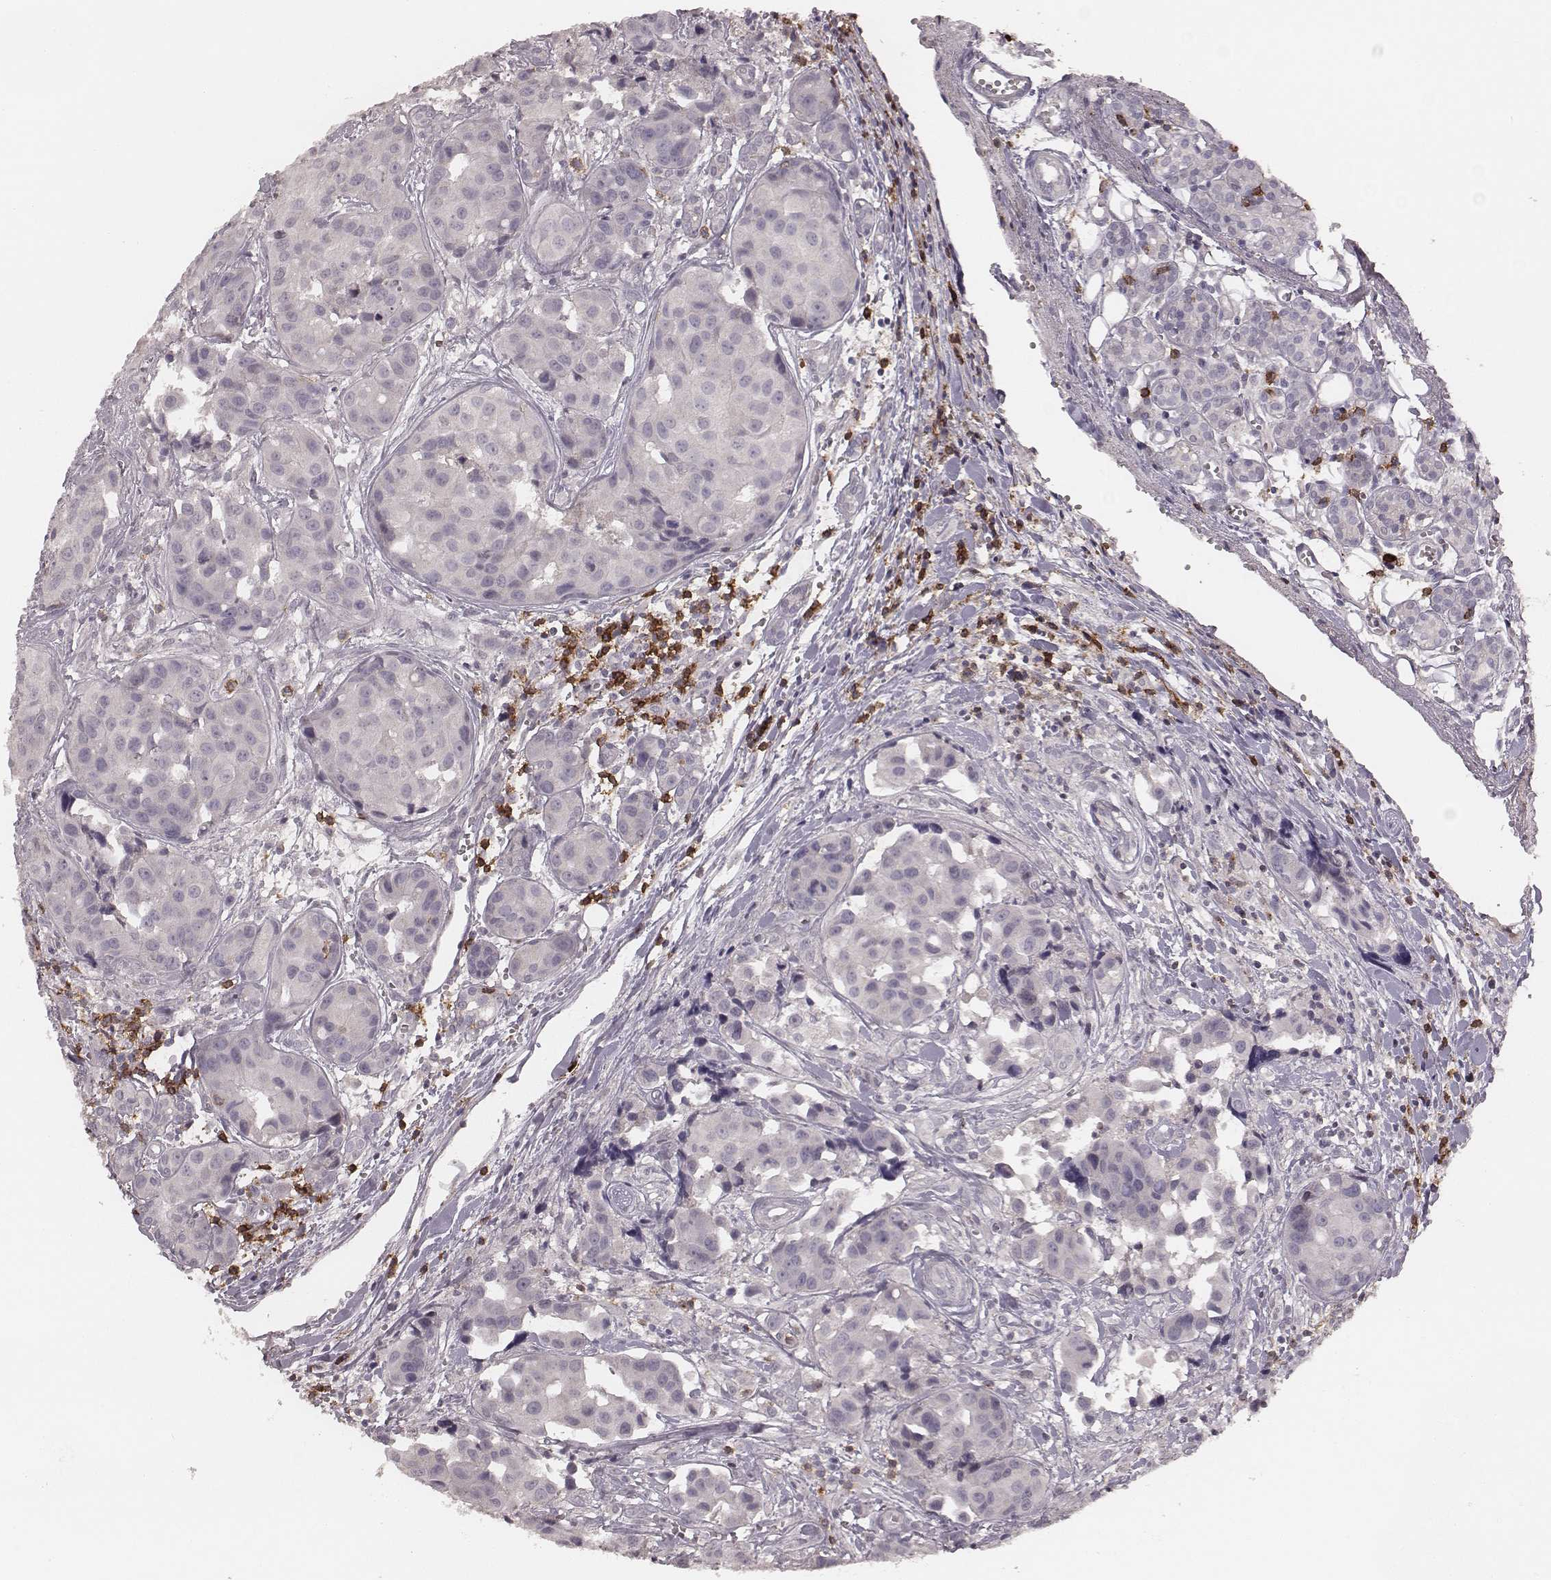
{"staining": {"intensity": "negative", "quantity": "none", "location": "none"}, "tissue": "head and neck cancer", "cell_type": "Tumor cells", "image_type": "cancer", "snomed": [{"axis": "morphology", "description": "Adenocarcinoma, NOS"}, {"axis": "topography", "description": "Head-Neck"}], "caption": "An immunohistochemistry micrograph of head and neck adenocarcinoma is shown. There is no staining in tumor cells of head and neck adenocarcinoma.", "gene": "CD8A", "patient": {"sex": "male", "age": 76}}